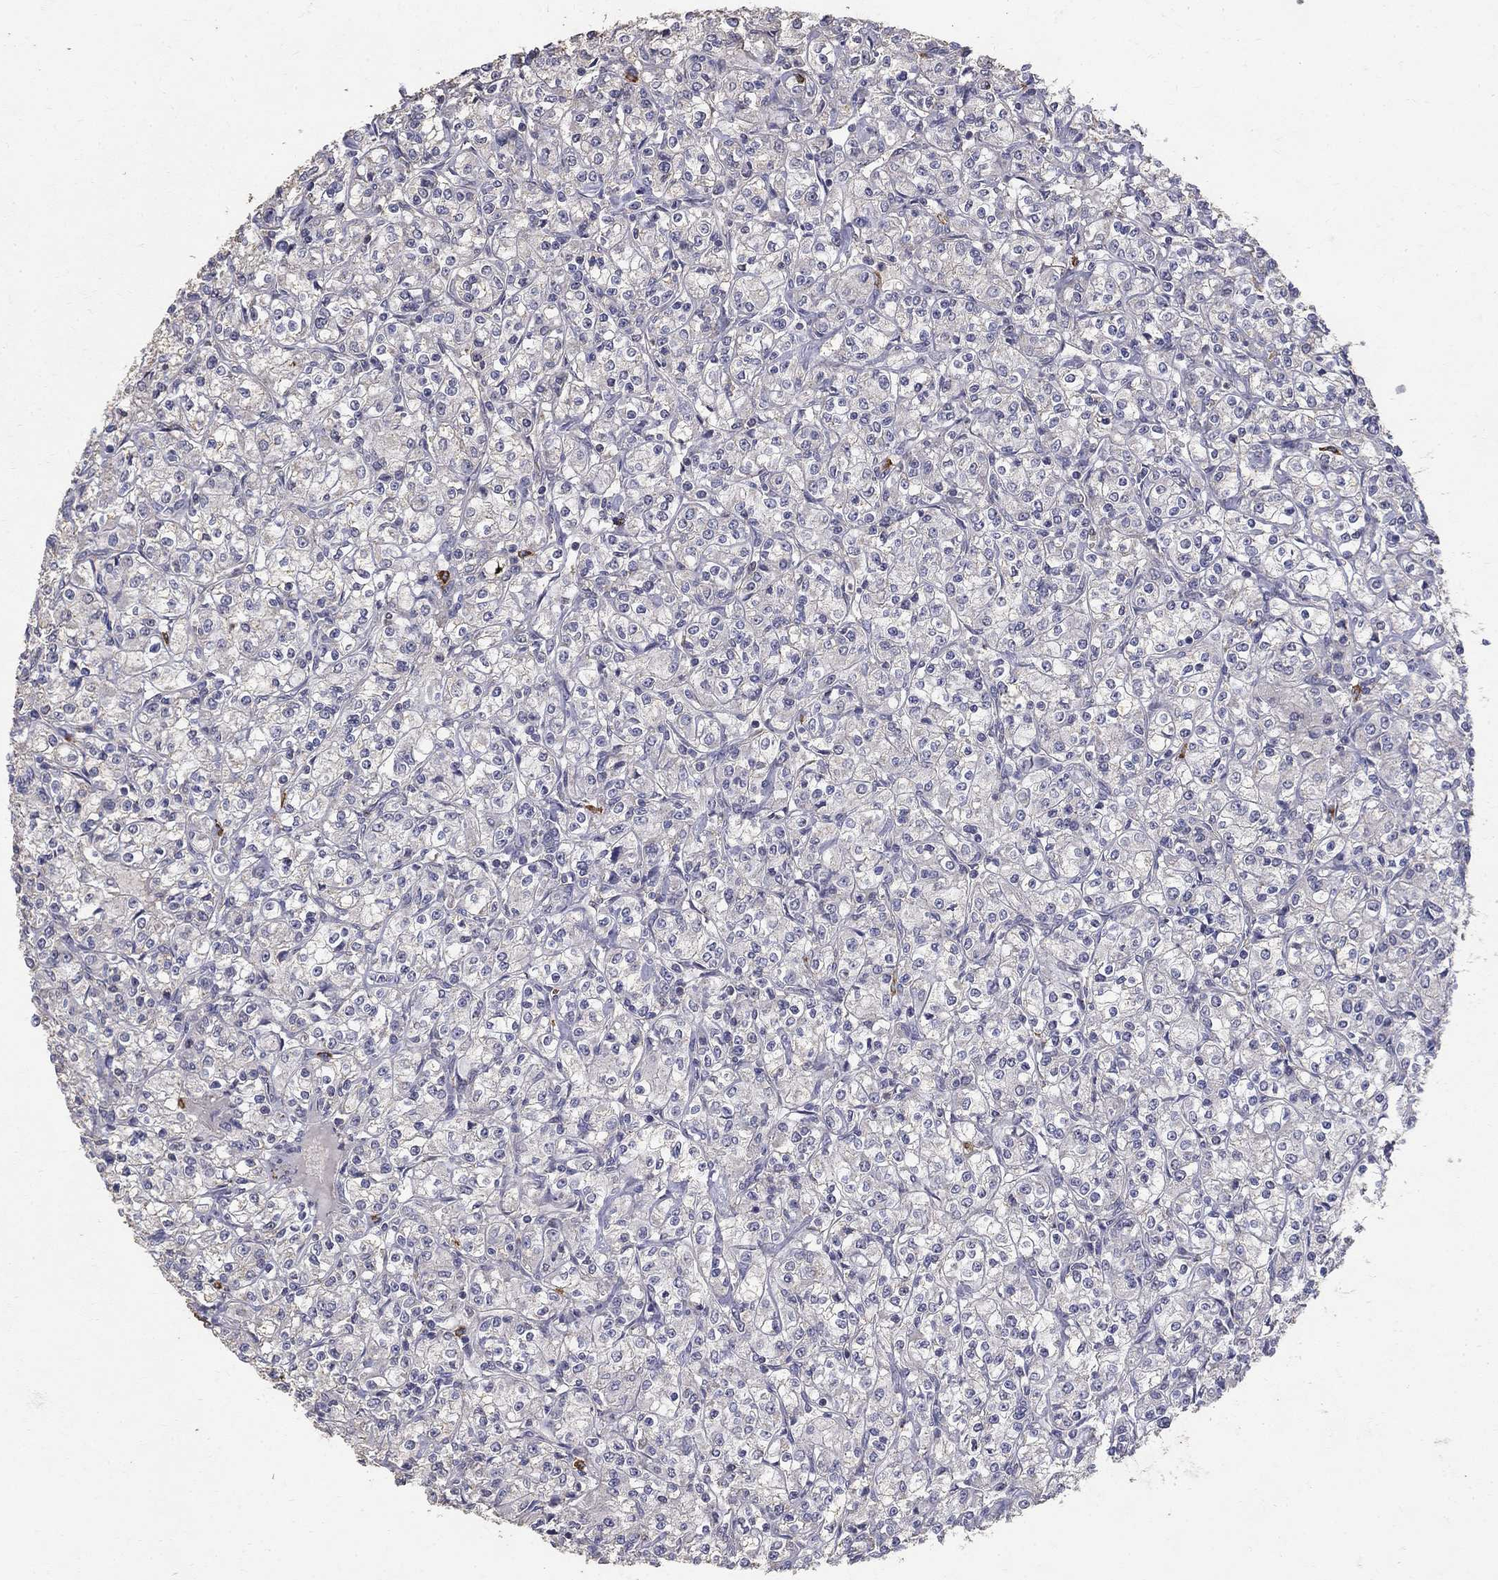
{"staining": {"intensity": "negative", "quantity": "none", "location": "none"}, "tissue": "renal cancer", "cell_type": "Tumor cells", "image_type": "cancer", "snomed": [{"axis": "morphology", "description": "Adenocarcinoma, NOS"}, {"axis": "topography", "description": "Kidney"}], "caption": "DAB (3,3'-diaminobenzidine) immunohistochemical staining of human adenocarcinoma (renal) exhibits no significant expression in tumor cells.", "gene": "MPP2", "patient": {"sex": "male", "age": 77}}